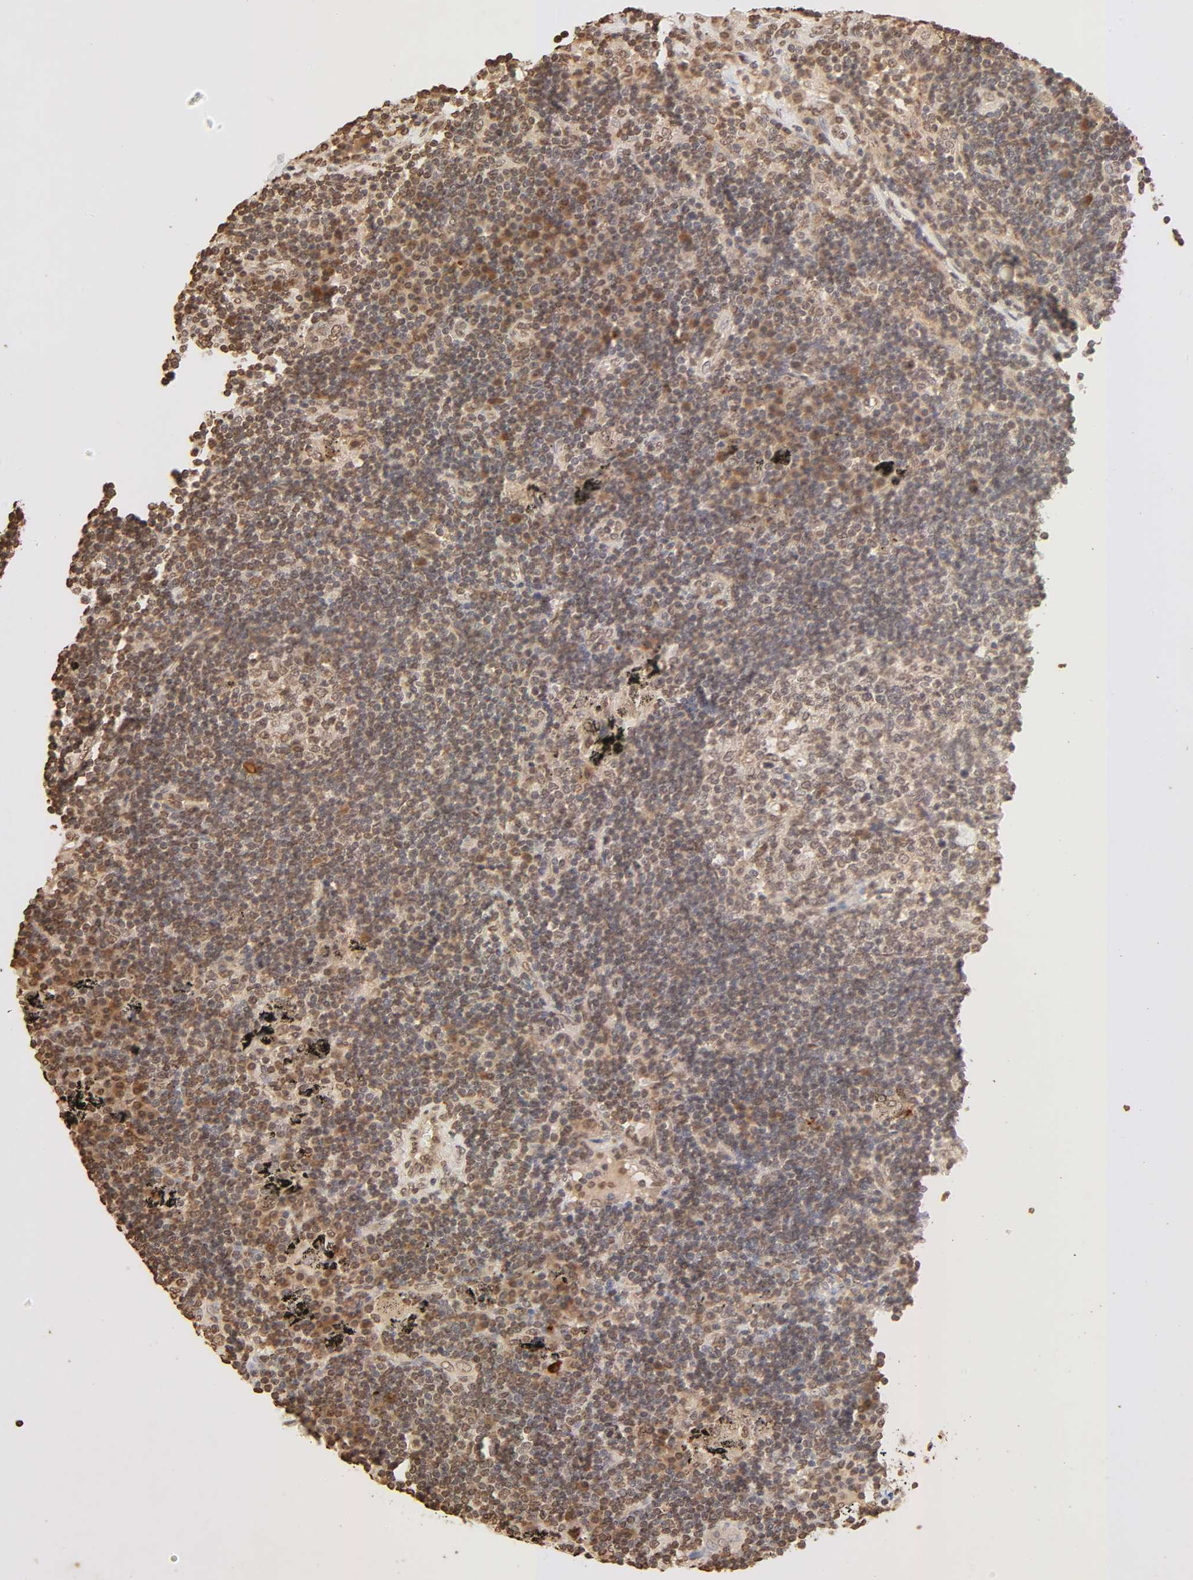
{"staining": {"intensity": "moderate", "quantity": ">75%", "location": "cytoplasmic/membranous,nuclear"}, "tissue": "lymph node", "cell_type": "Germinal center cells", "image_type": "normal", "snomed": [{"axis": "morphology", "description": "Normal tissue, NOS"}, {"axis": "morphology", "description": "Squamous cell carcinoma, metastatic, NOS"}, {"axis": "topography", "description": "Lymph node"}], "caption": "Lymph node stained with a brown dye reveals moderate cytoplasmic/membranous,nuclear positive positivity in about >75% of germinal center cells.", "gene": "TBL1X", "patient": {"sex": "female", "age": 53}}